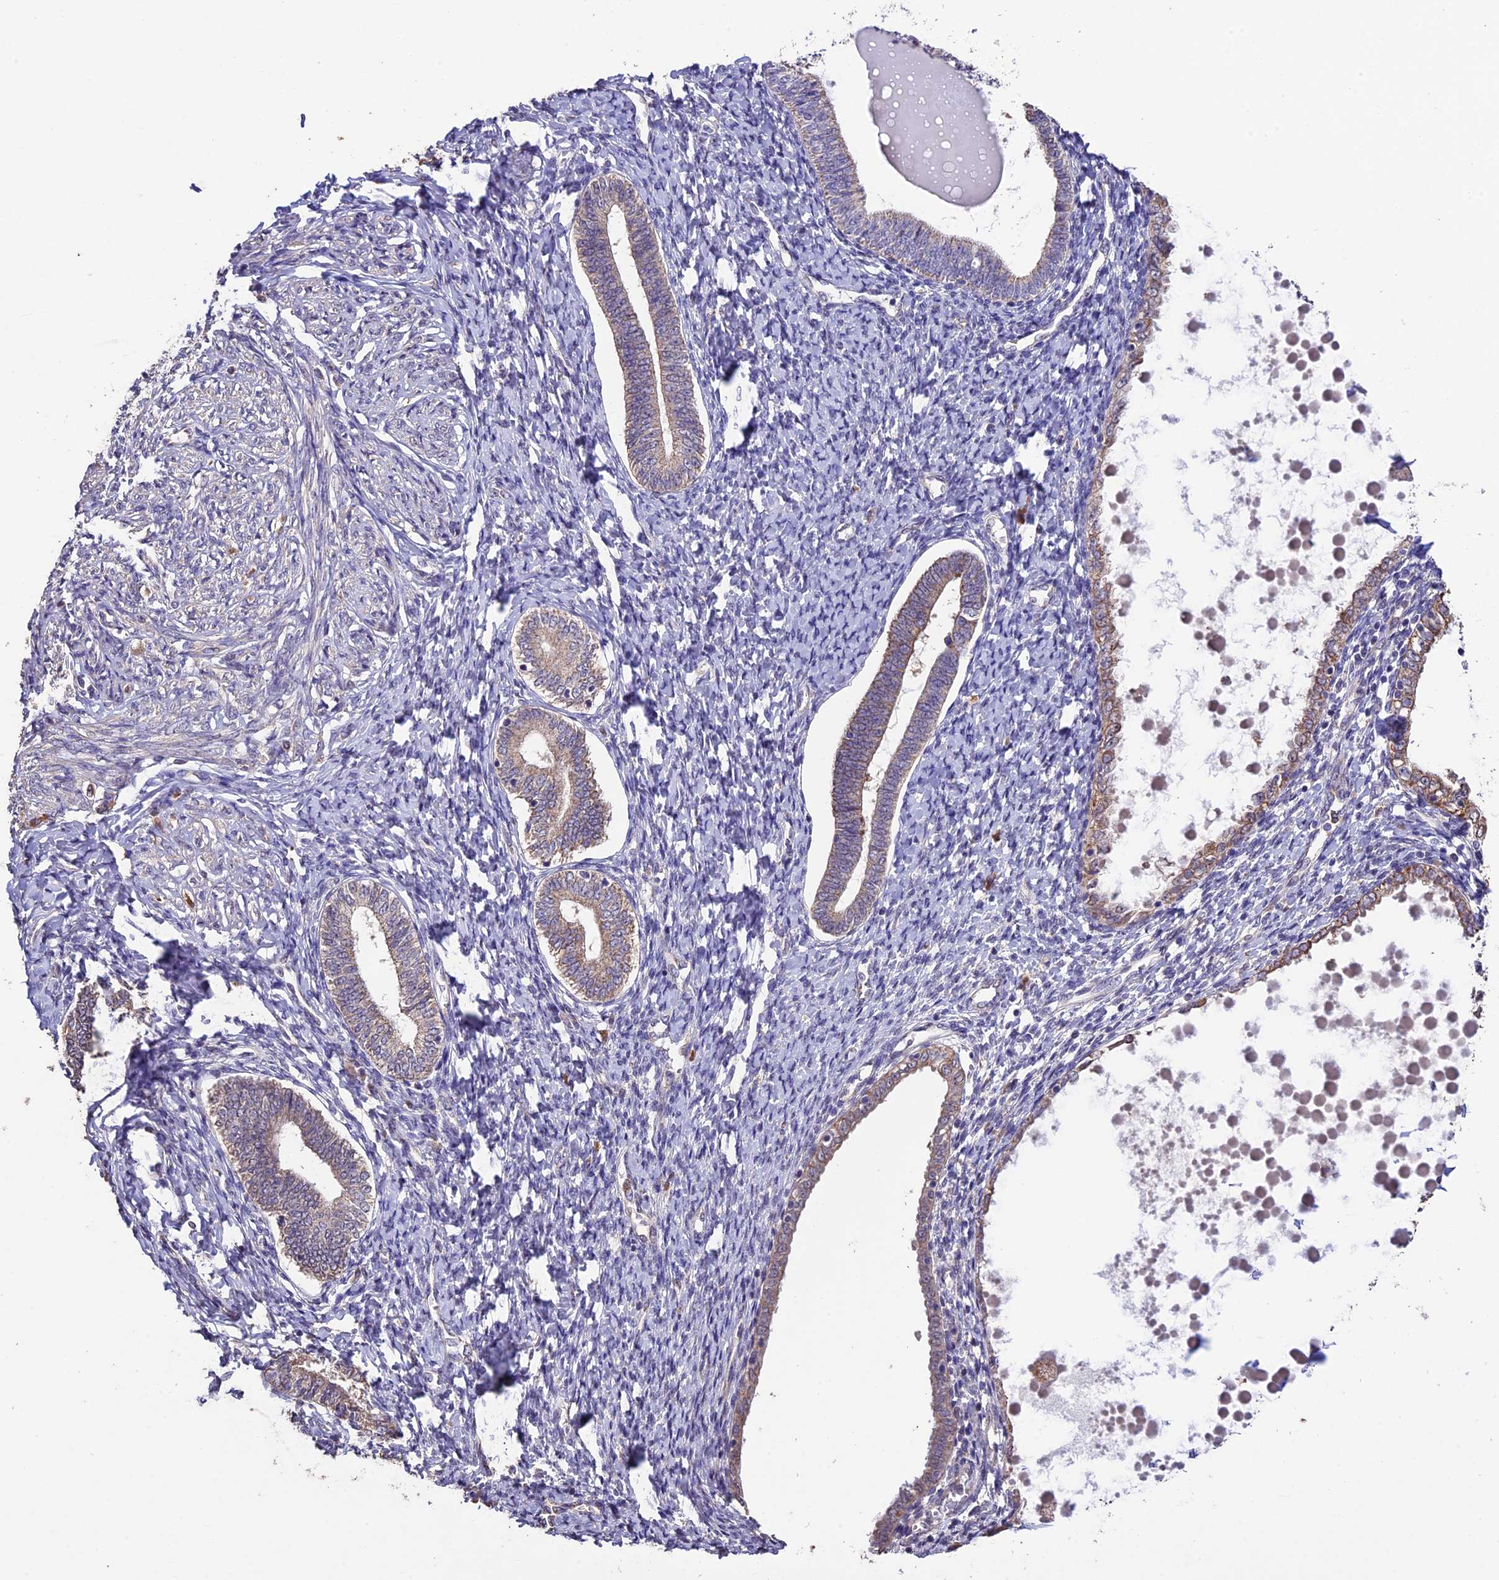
{"staining": {"intensity": "negative", "quantity": "none", "location": "none"}, "tissue": "endometrium", "cell_type": "Cells in endometrial stroma", "image_type": "normal", "snomed": [{"axis": "morphology", "description": "Normal tissue, NOS"}, {"axis": "topography", "description": "Endometrium"}], "caption": "This is an immunohistochemistry histopathology image of normal human endometrium. There is no positivity in cells in endometrial stroma.", "gene": "DIS3L", "patient": {"sex": "female", "age": 72}}